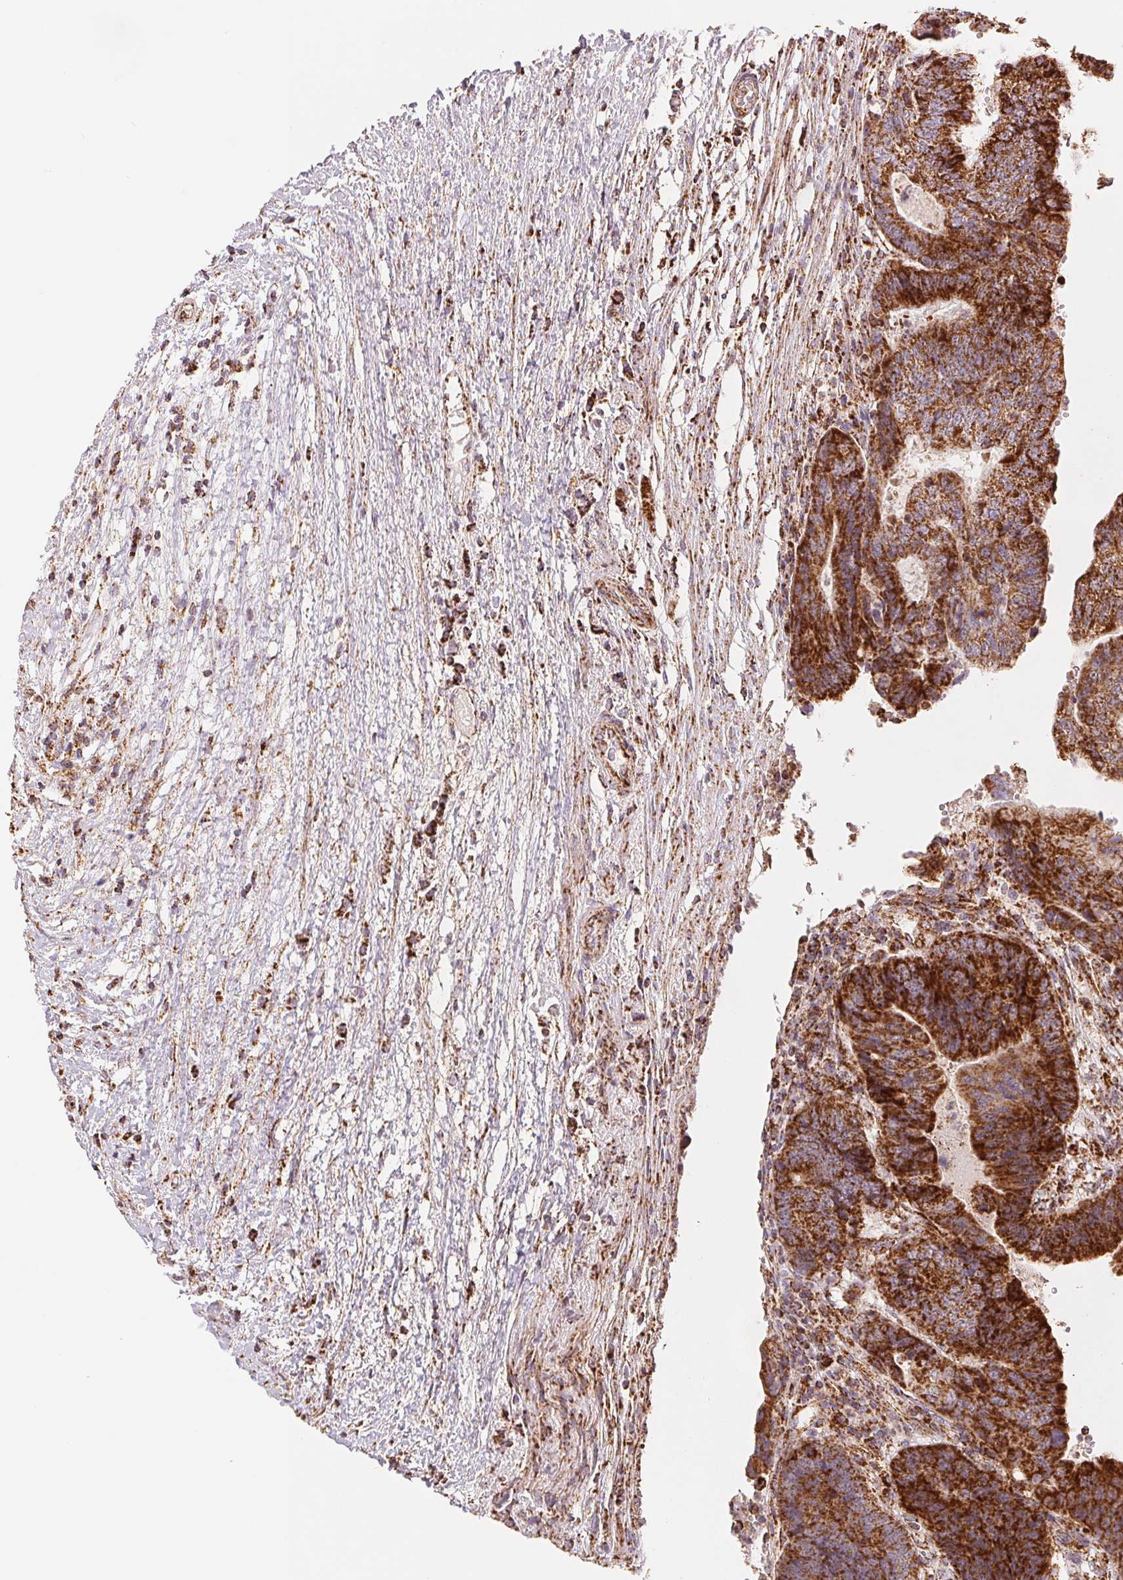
{"staining": {"intensity": "strong", "quantity": ">75%", "location": "cytoplasmic/membranous"}, "tissue": "colorectal cancer", "cell_type": "Tumor cells", "image_type": "cancer", "snomed": [{"axis": "morphology", "description": "Adenocarcinoma, NOS"}, {"axis": "topography", "description": "Colon"}], "caption": "Colorectal cancer (adenocarcinoma) stained with IHC demonstrates strong cytoplasmic/membranous expression in approximately >75% of tumor cells.", "gene": "SDHB", "patient": {"sex": "female", "age": 48}}